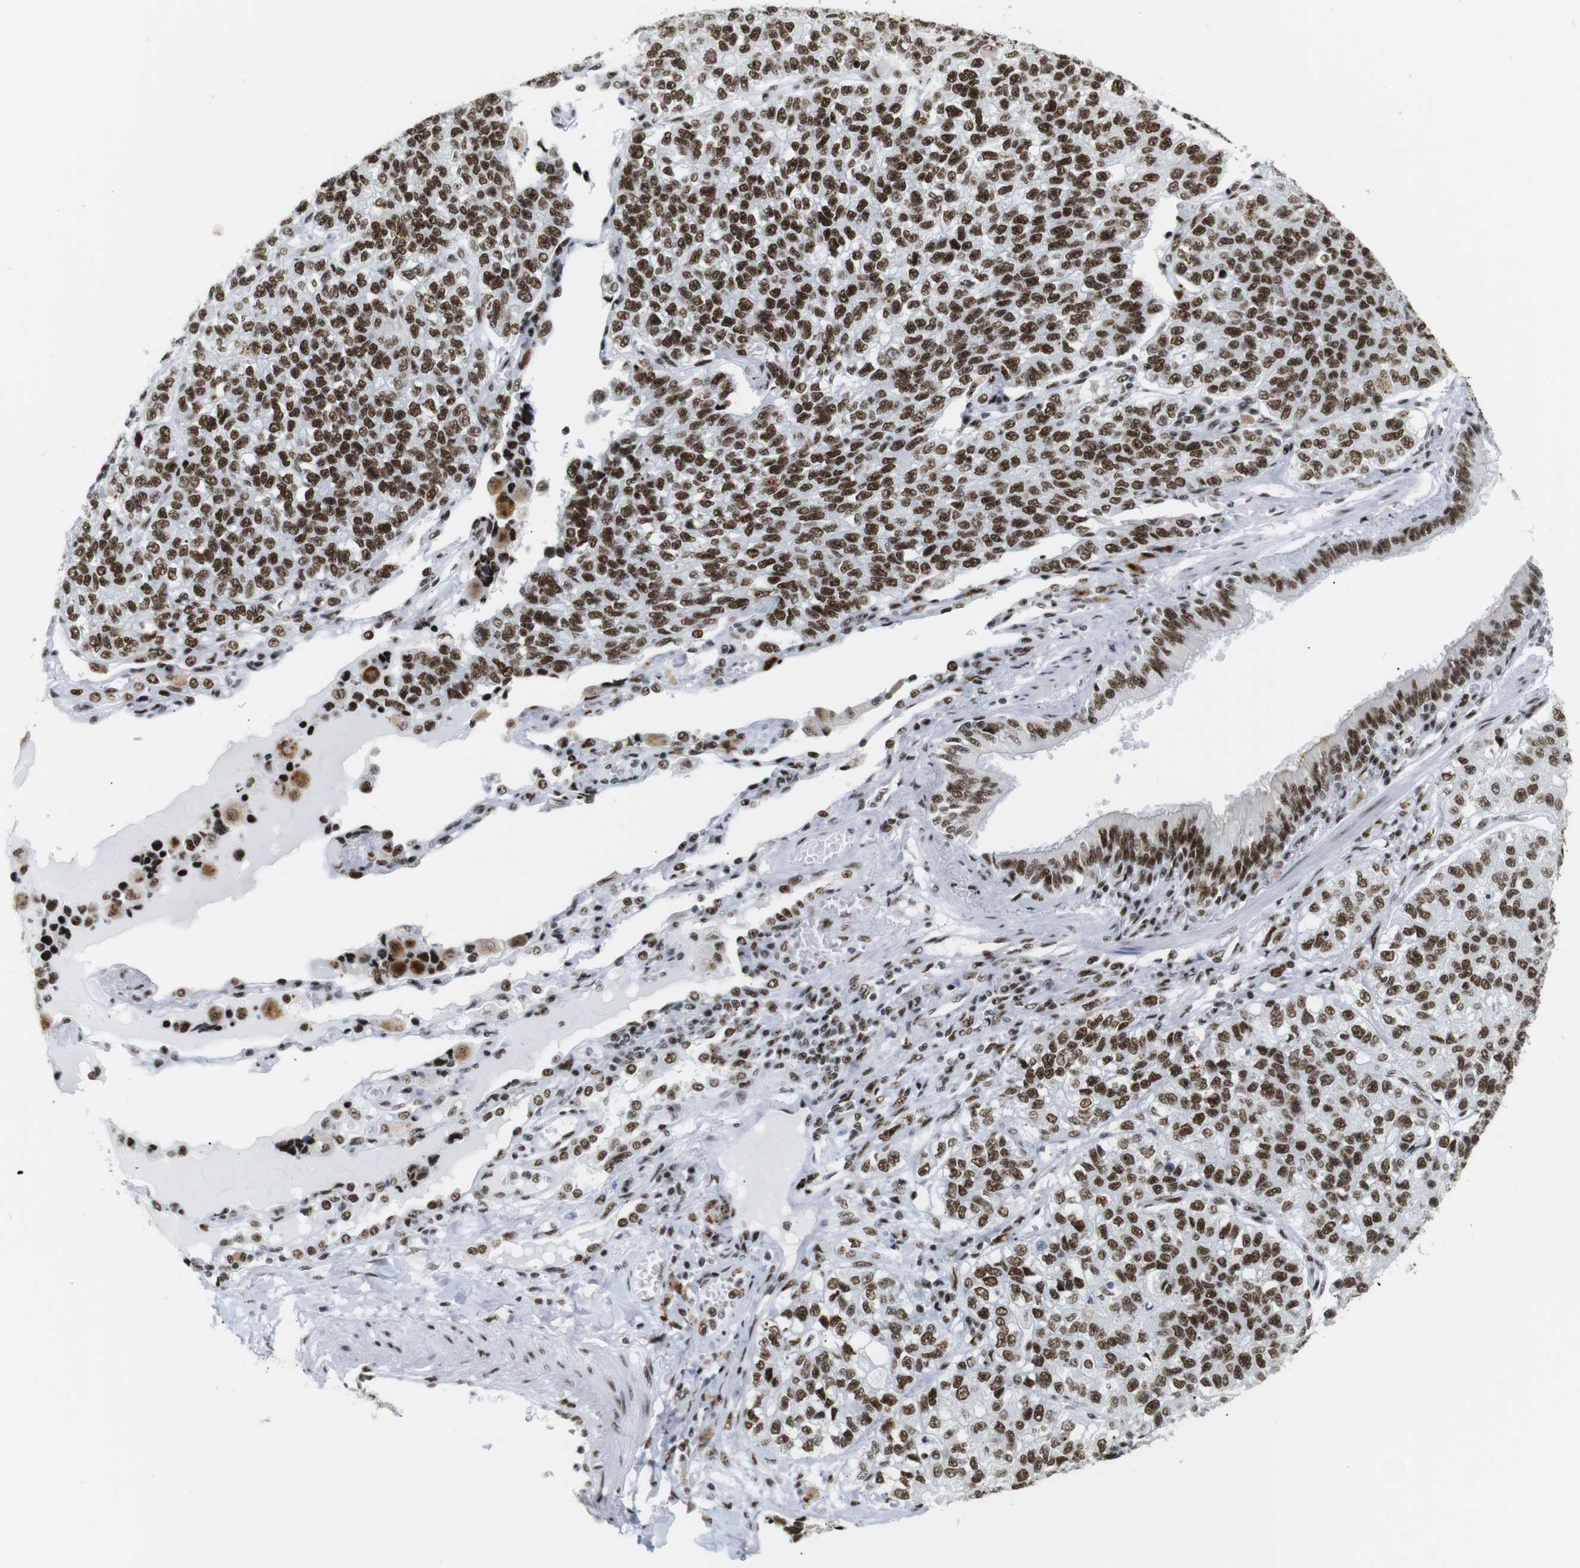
{"staining": {"intensity": "strong", "quantity": ">75%", "location": "nuclear"}, "tissue": "lung cancer", "cell_type": "Tumor cells", "image_type": "cancer", "snomed": [{"axis": "morphology", "description": "Adenocarcinoma, NOS"}, {"axis": "topography", "description": "Lung"}], "caption": "Tumor cells exhibit high levels of strong nuclear positivity in about >75% of cells in lung cancer.", "gene": "TRA2B", "patient": {"sex": "male", "age": 49}}